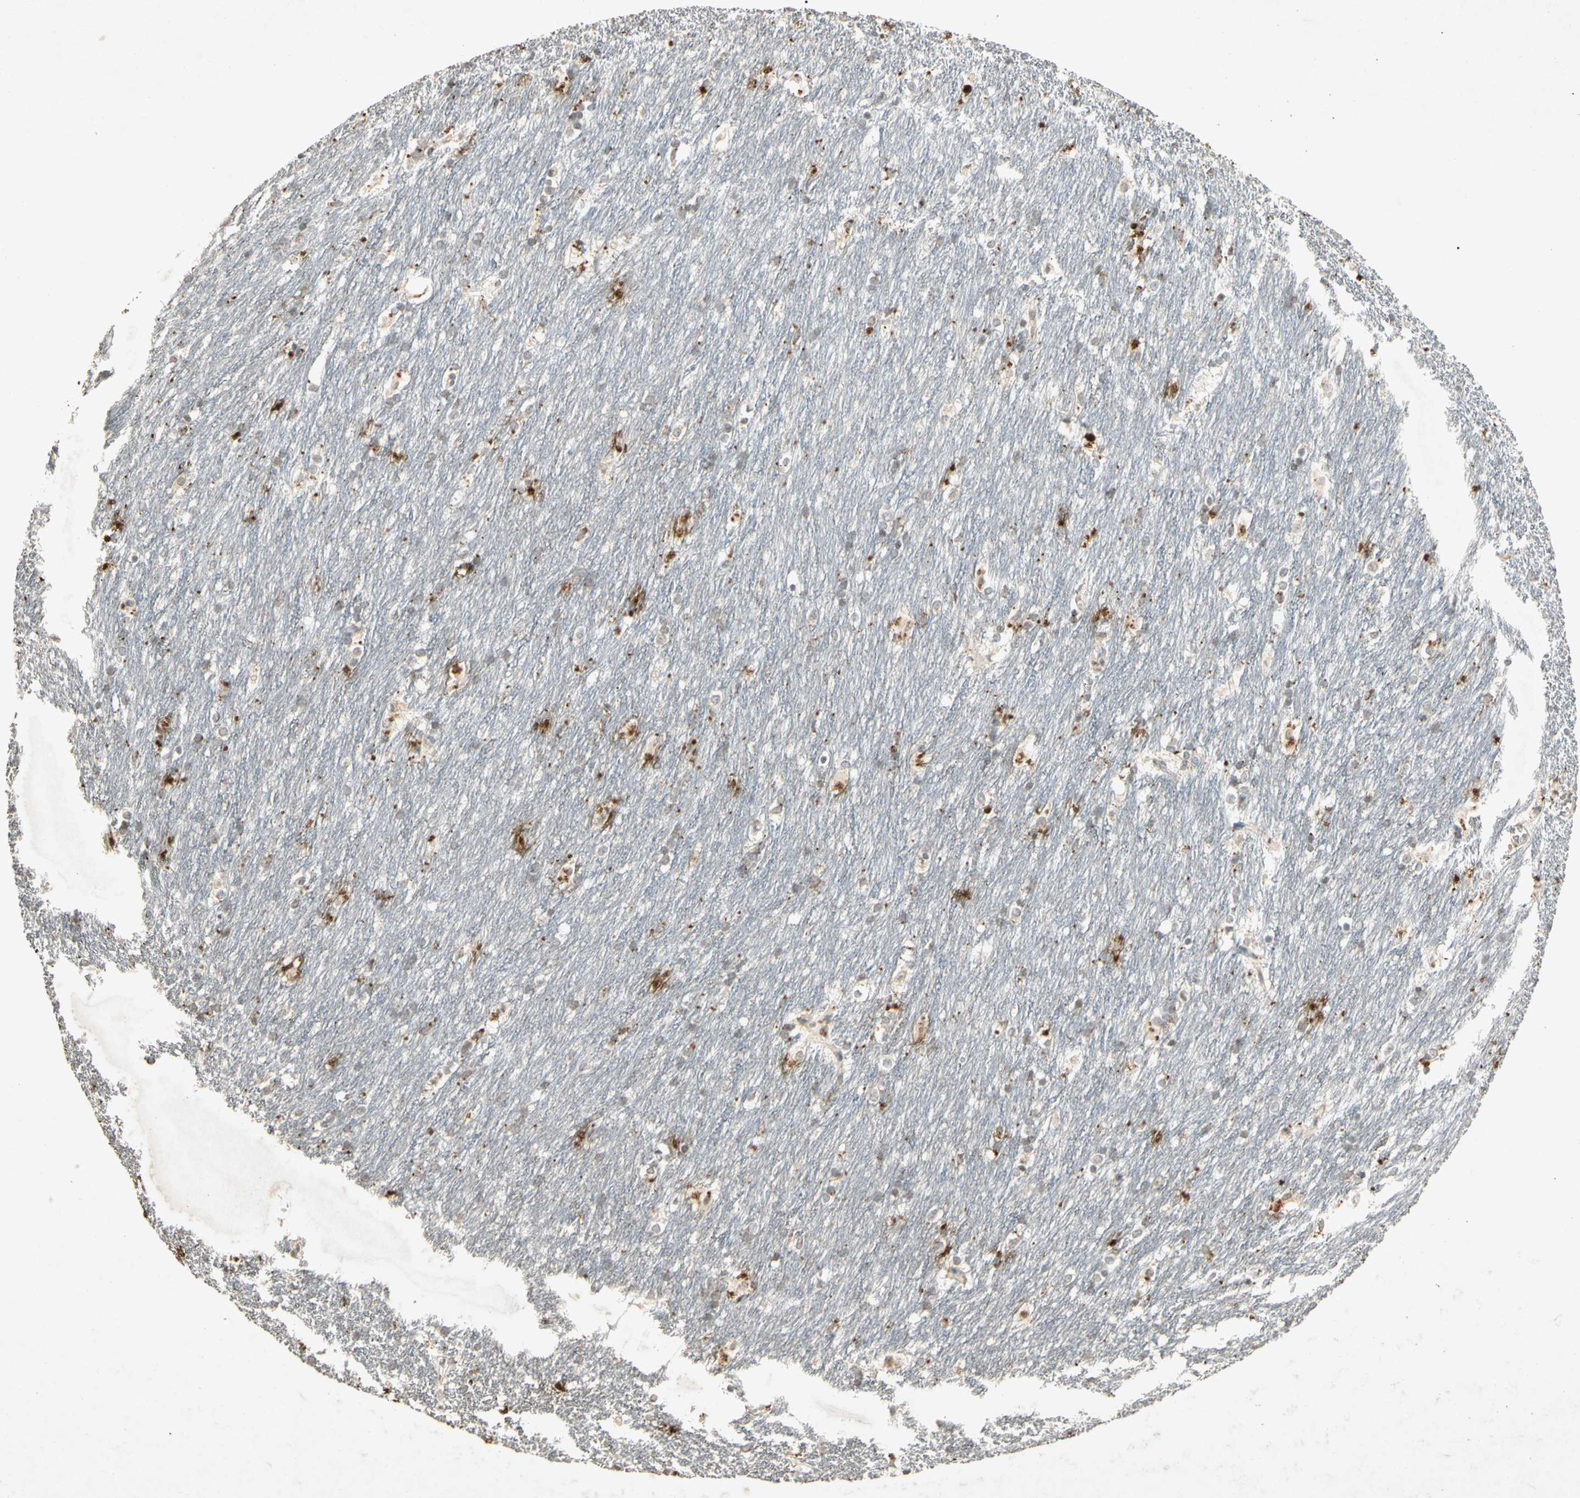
{"staining": {"intensity": "moderate", "quantity": "<25%", "location": "cytoplasmic/membranous"}, "tissue": "caudate", "cell_type": "Glial cells", "image_type": "normal", "snomed": [{"axis": "morphology", "description": "Normal tissue, NOS"}, {"axis": "topography", "description": "Lateral ventricle wall"}], "caption": "IHC image of normal human caudate stained for a protein (brown), which demonstrates low levels of moderate cytoplasmic/membranous staining in about <25% of glial cells.", "gene": "MSRB1", "patient": {"sex": "female", "age": 19}}